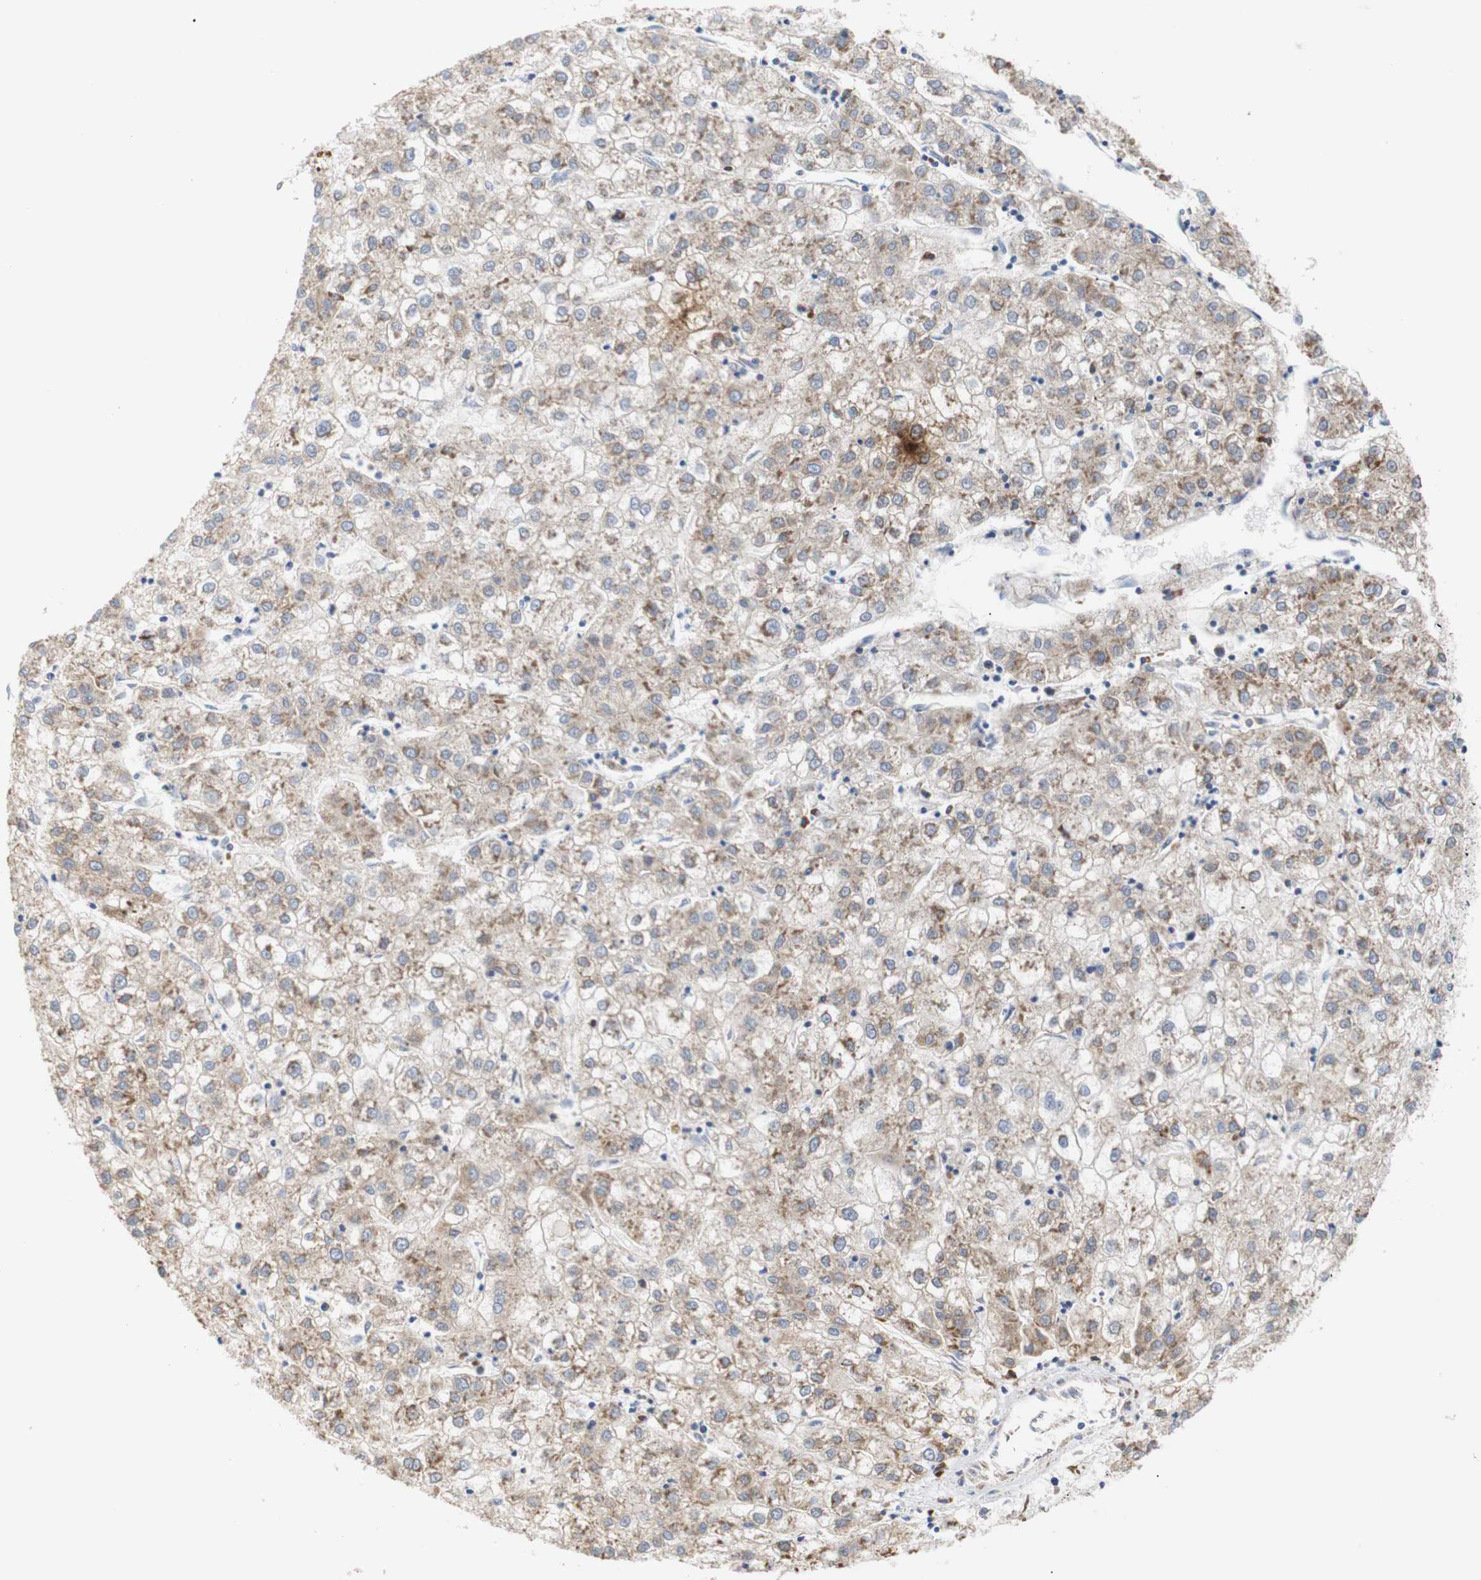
{"staining": {"intensity": "moderate", "quantity": ">75%", "location": "cytoplasmic/membranous"}, "tissue": "liver cancer", "cell_type": "Tumor cells", "image_type": "cancer", "snomed": [{"axis": "morphology", "description": "Carcinoma, Hepatocellular, NOS"}, {"axis": "topography", "description": "Liver"}], "caption": "Tumor cells show medium levels of moderate cytoplasmic/membranous staining in about >75% of cells in human liver cancer (hepatocellular carcinoma). (Stains: DAB in brown, nuclei in blue, Microscopy: brightfield microscopy at high magnification).", "gene": "TRIM5", "patient": {"sex": "male", "age": 72}}